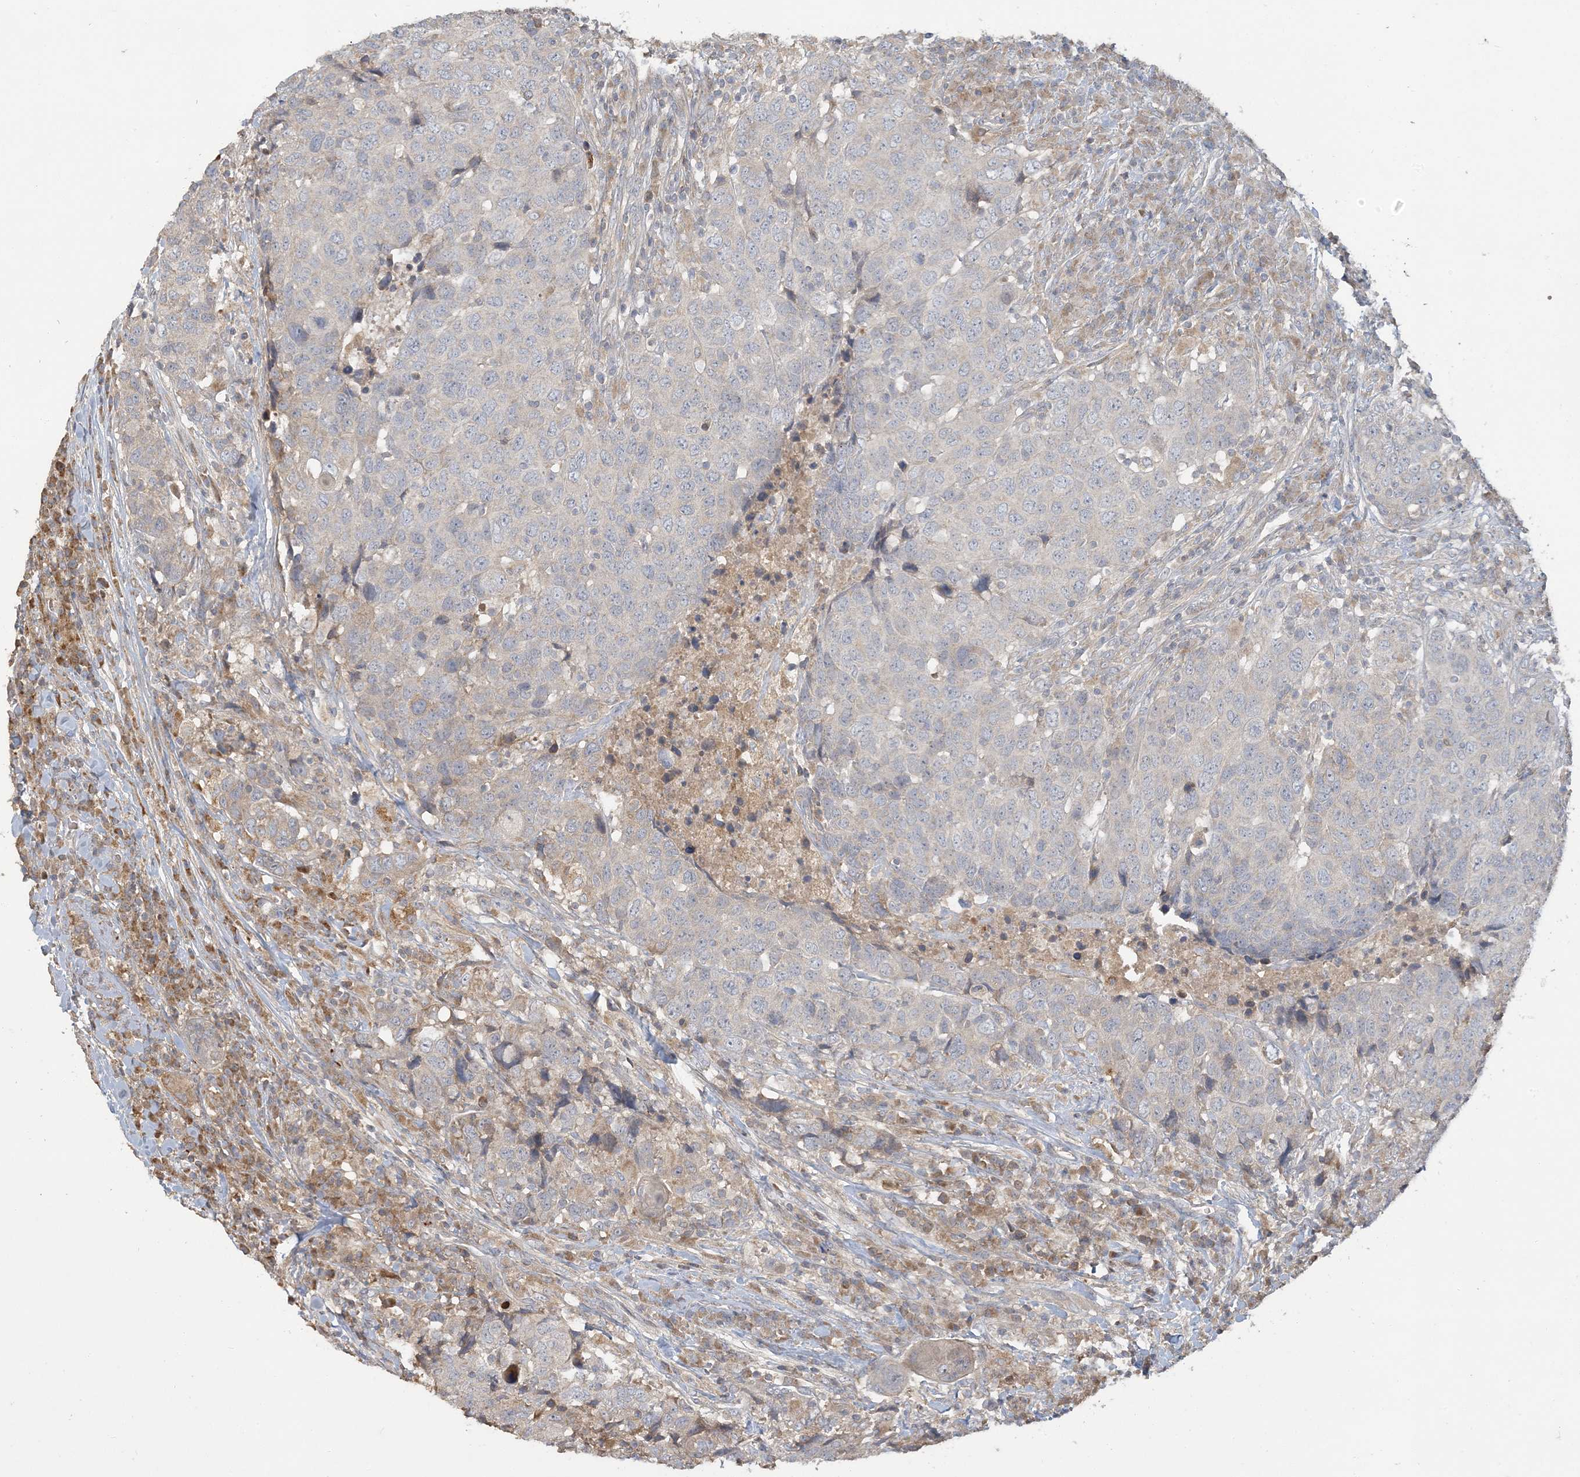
{"staining": {"intensity": "weak", "quantity": "<25%", "location": "cytoplasmic/membranous"}, "tissue": "head and neck cancer", "cell_type": "Tumor cells", "image_type": "cancer", "snomed": [{"axis": "morphology", "description": "Squamous cell carcinoma, NOS"}, {"axis": "topography", "description": "Head-Neck"}], "caption": "The micrograph reveals no staining of tumor cells in squamous cell carcinoma (head and neck).", "gene": "LTN1", "patient": {"sex": "male", "age": 66}}